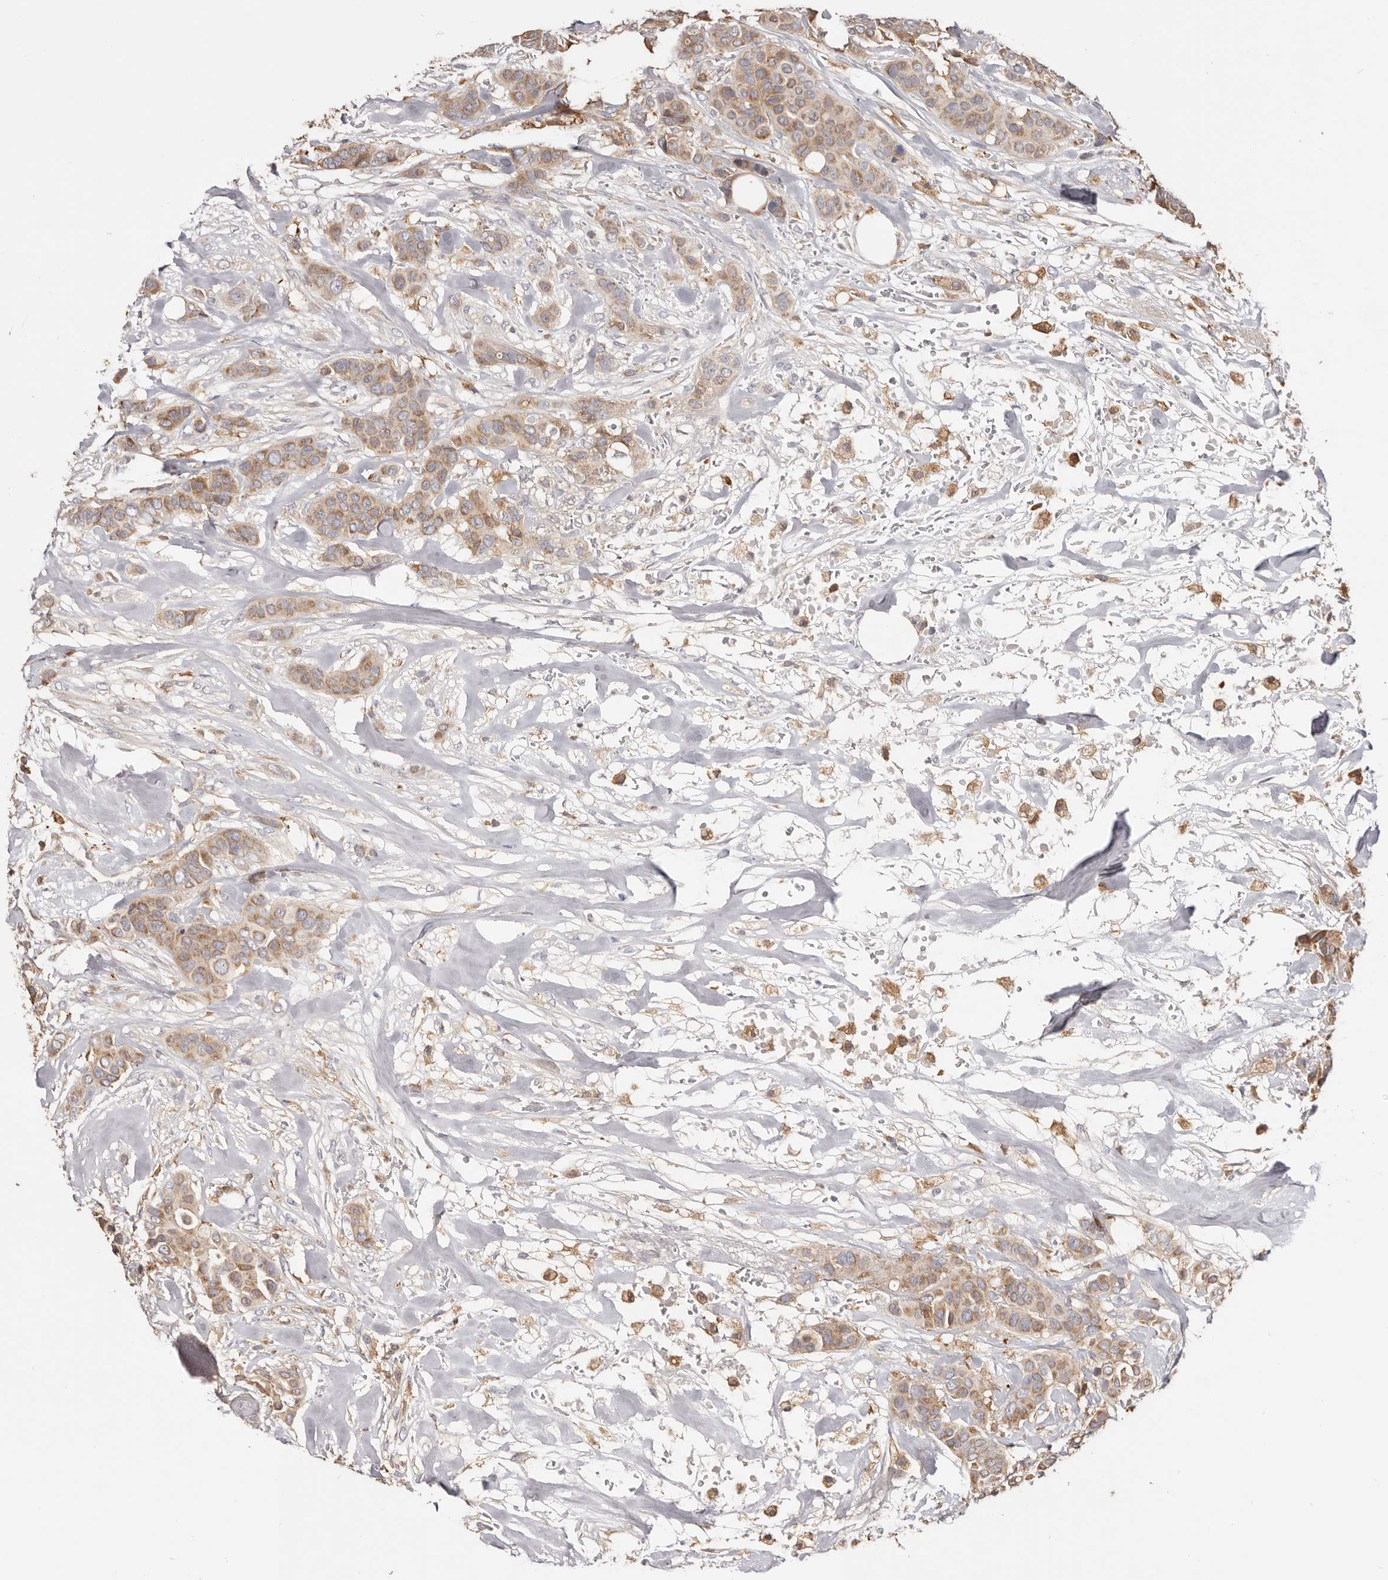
{"staining": {"intensity": "moderate", "quantity": ">75%", "location": "cytoplasmic/membranous"}, "tissue": "breast cancer", "cell_type": "Tumor cells", "image_type": "cancer", "snomed": [{"axis": "morphology", "description": "Lobular carcinoma"}, {"axis": "topography", "description": "Breast"}], "caption": "Protein expression analysis of human breast cancer (lobular carcinoma) reveals moderate cytoplasmic/membranous staining in about >75% of tumor cells.", "gene": "LAP3", "patient": {"sex": "female", "age": 51}}